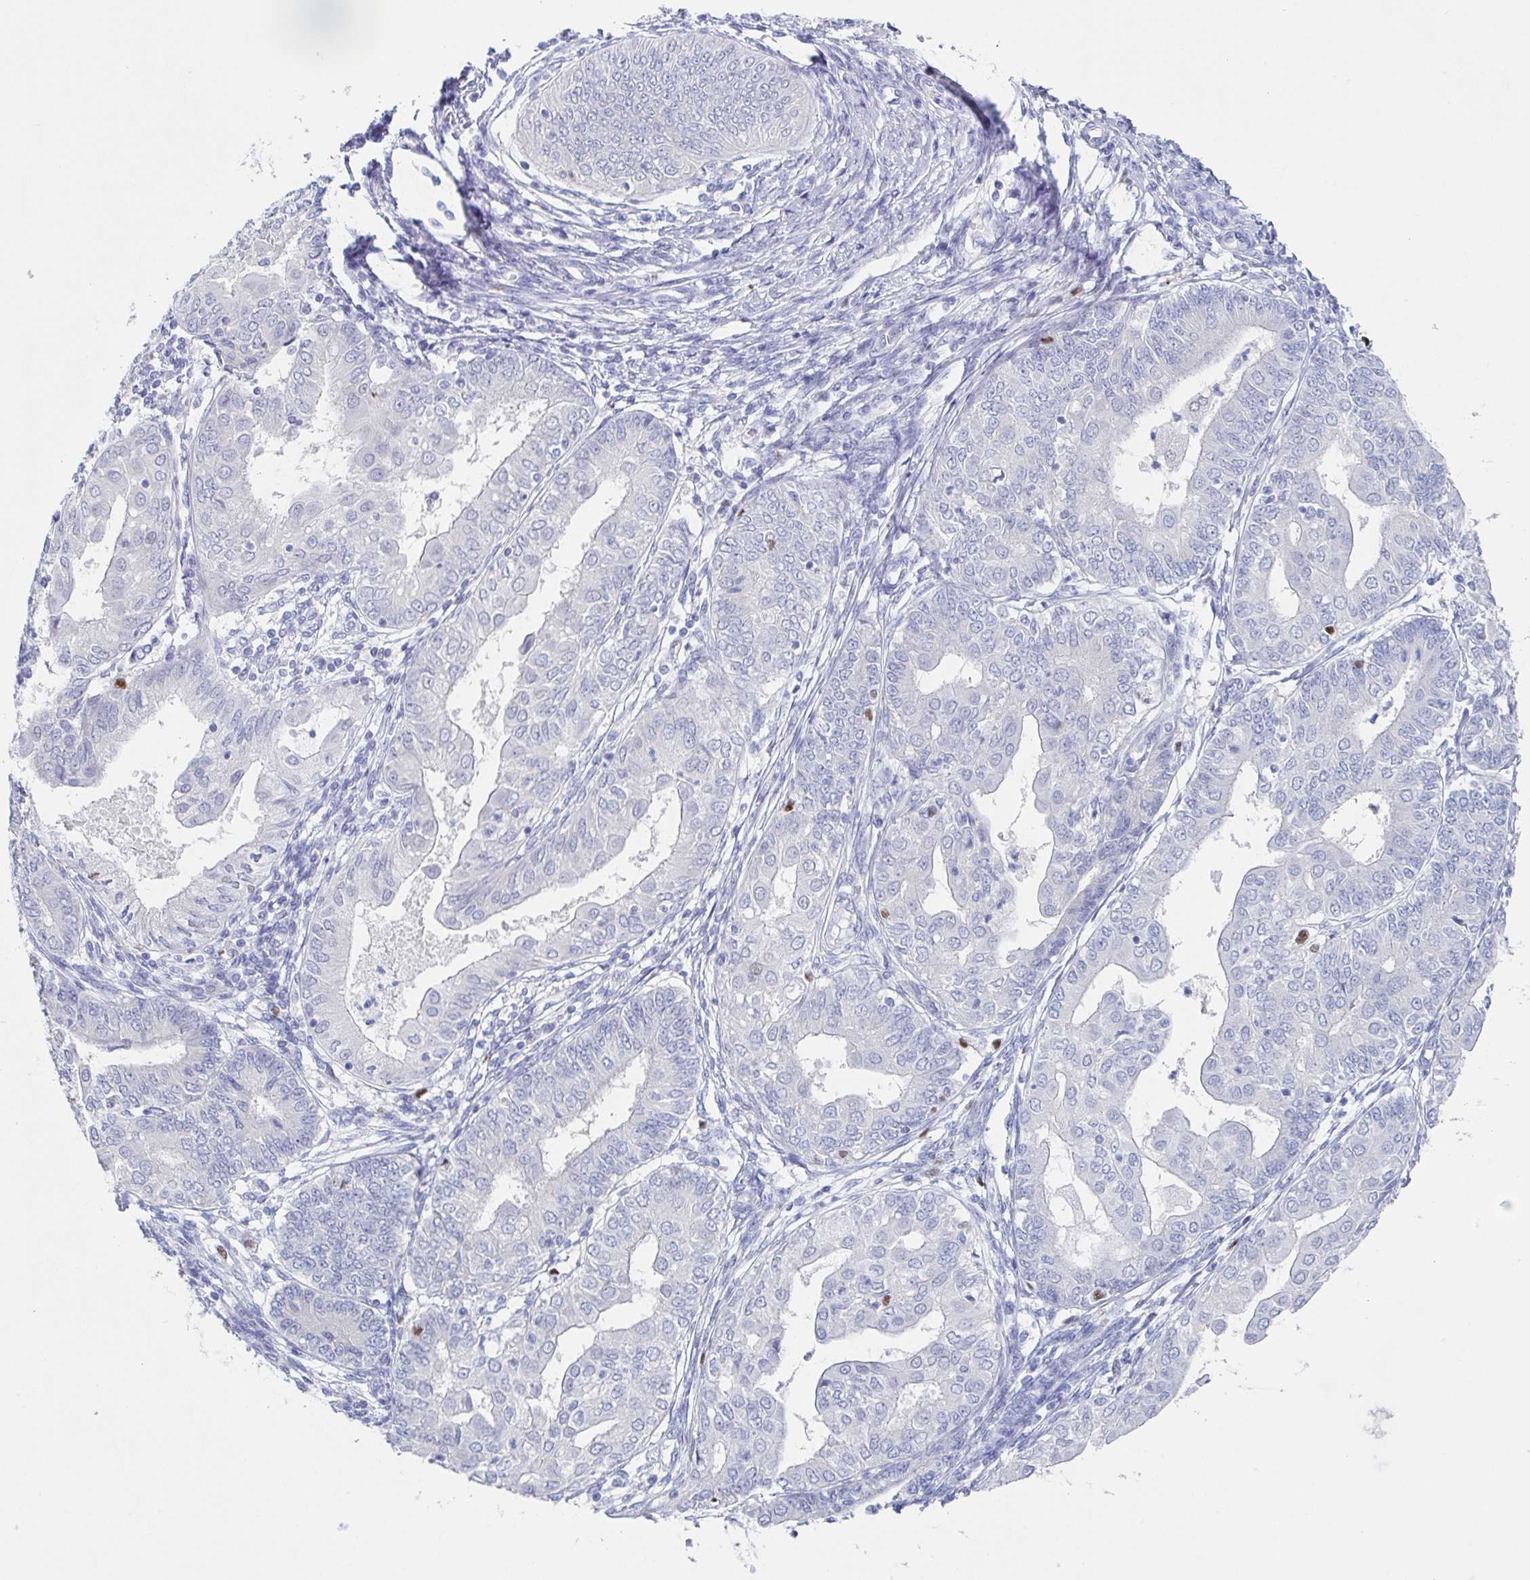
{"staining": {"intensity": "negative", "quantity": "none", "location": "none"}, "tissue": "endometrial cancer", "cell_type": "Tumor cells", "image_type": "cancer", "snomed": [{"axis": "morphology", "description": "Adenocarcinoma, NOS"}, {"axis": "topography", "description": "Endometrium"}], "caption": "Tumor cells show no significant staining in adenocarcinoma (endometrial).", "gene": "HTR2A", "patient": {"sex": "female", "age": 68}}